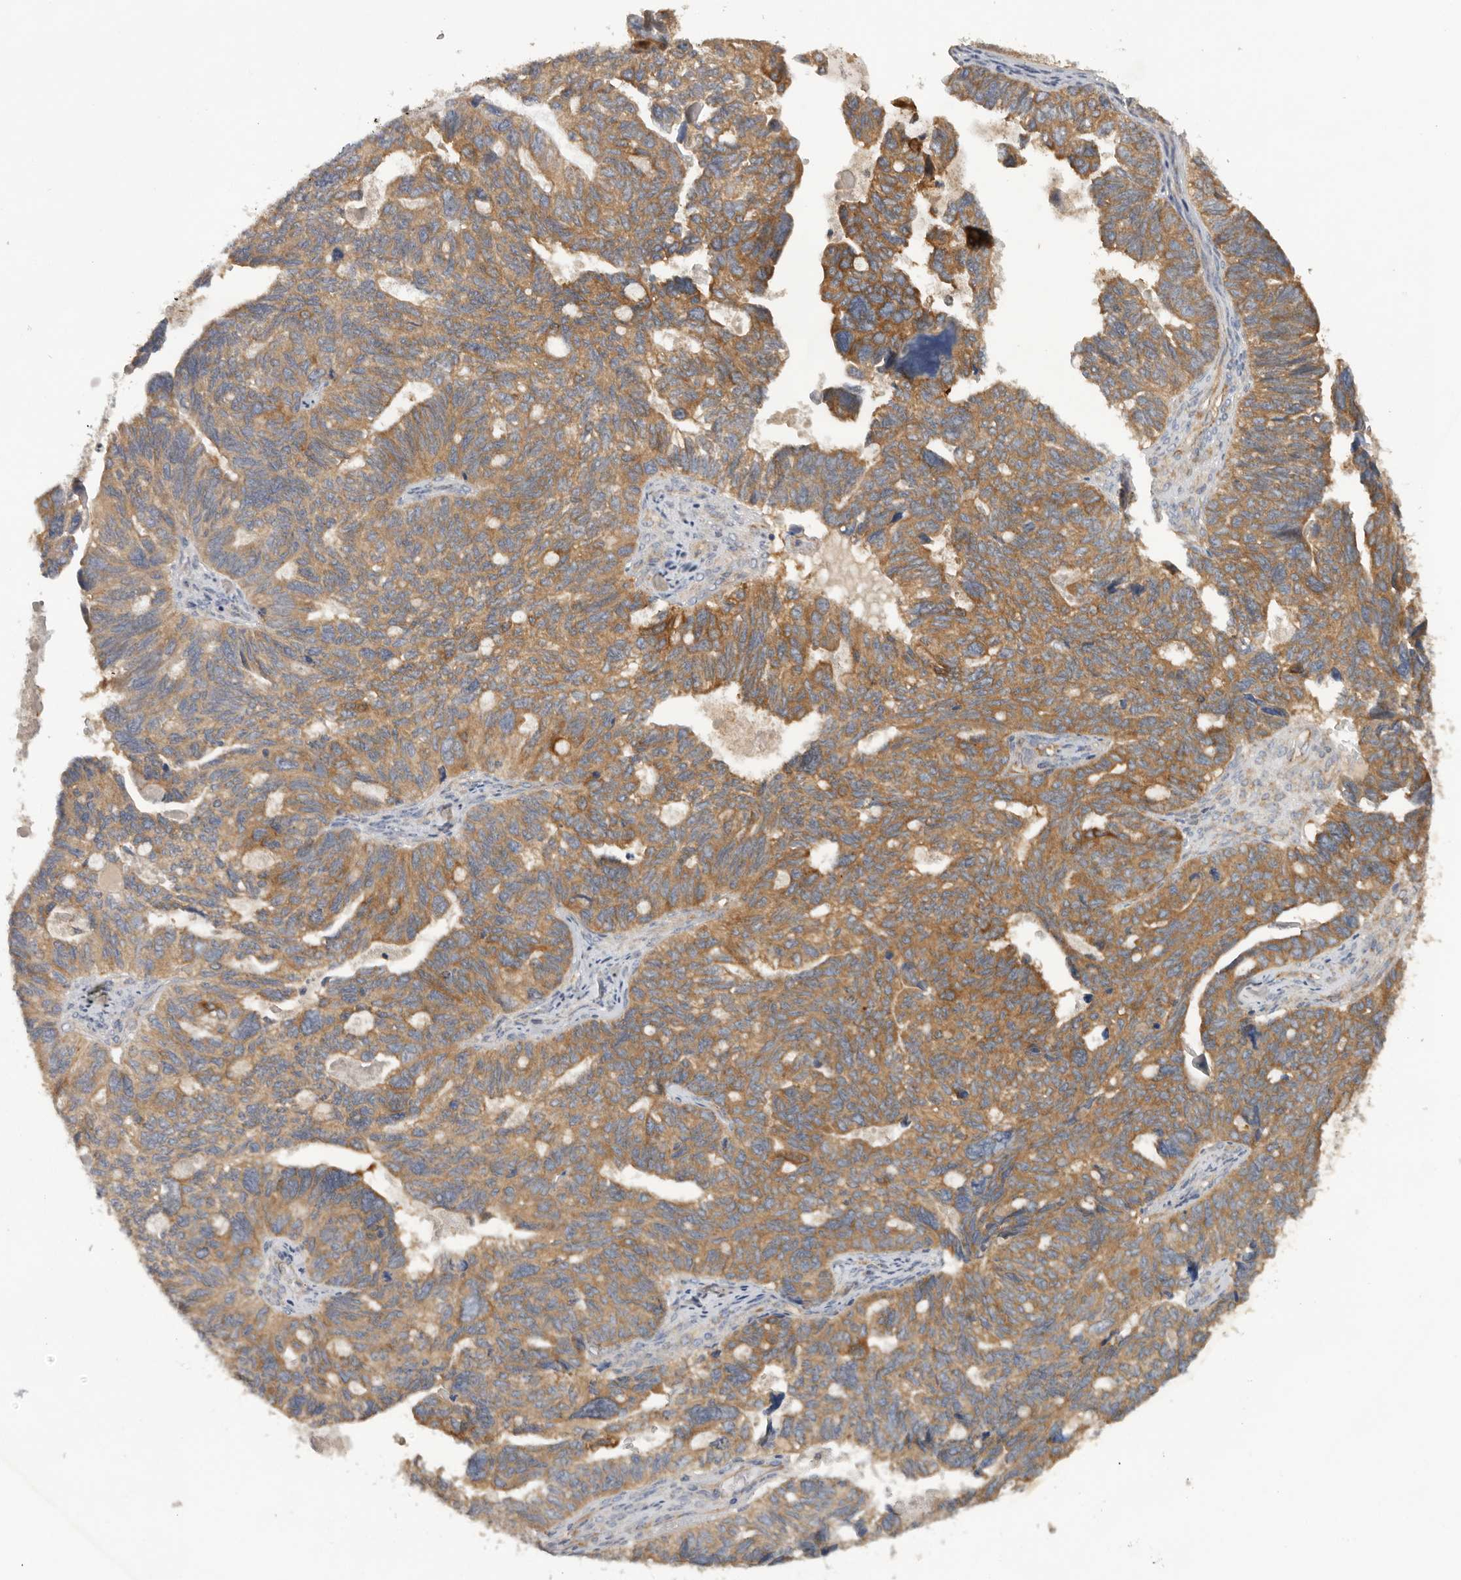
{"staining": {"intensity": "moderate", "quantity": ">75%", "location": "cytoplasmic/membranous"}, "tissue": "ovarian cancer", "cell_type": "Tumor cells", "image_type": "cancer", "snomed": [{"axis": "morphology", "description": "Cystadenocarcinoma, serous, NOS"}, {"axis": "topography", "description": "Ovary"}], "caption": "The immunohistochemical stain shows moderate cytoplasmic/membranous positivity in tumor cells of ovarian cancer (serous cystadenocarcinoma) tissue.", "gene": "PPP1R42", "patient": {"sex": "female", "age": 79}}